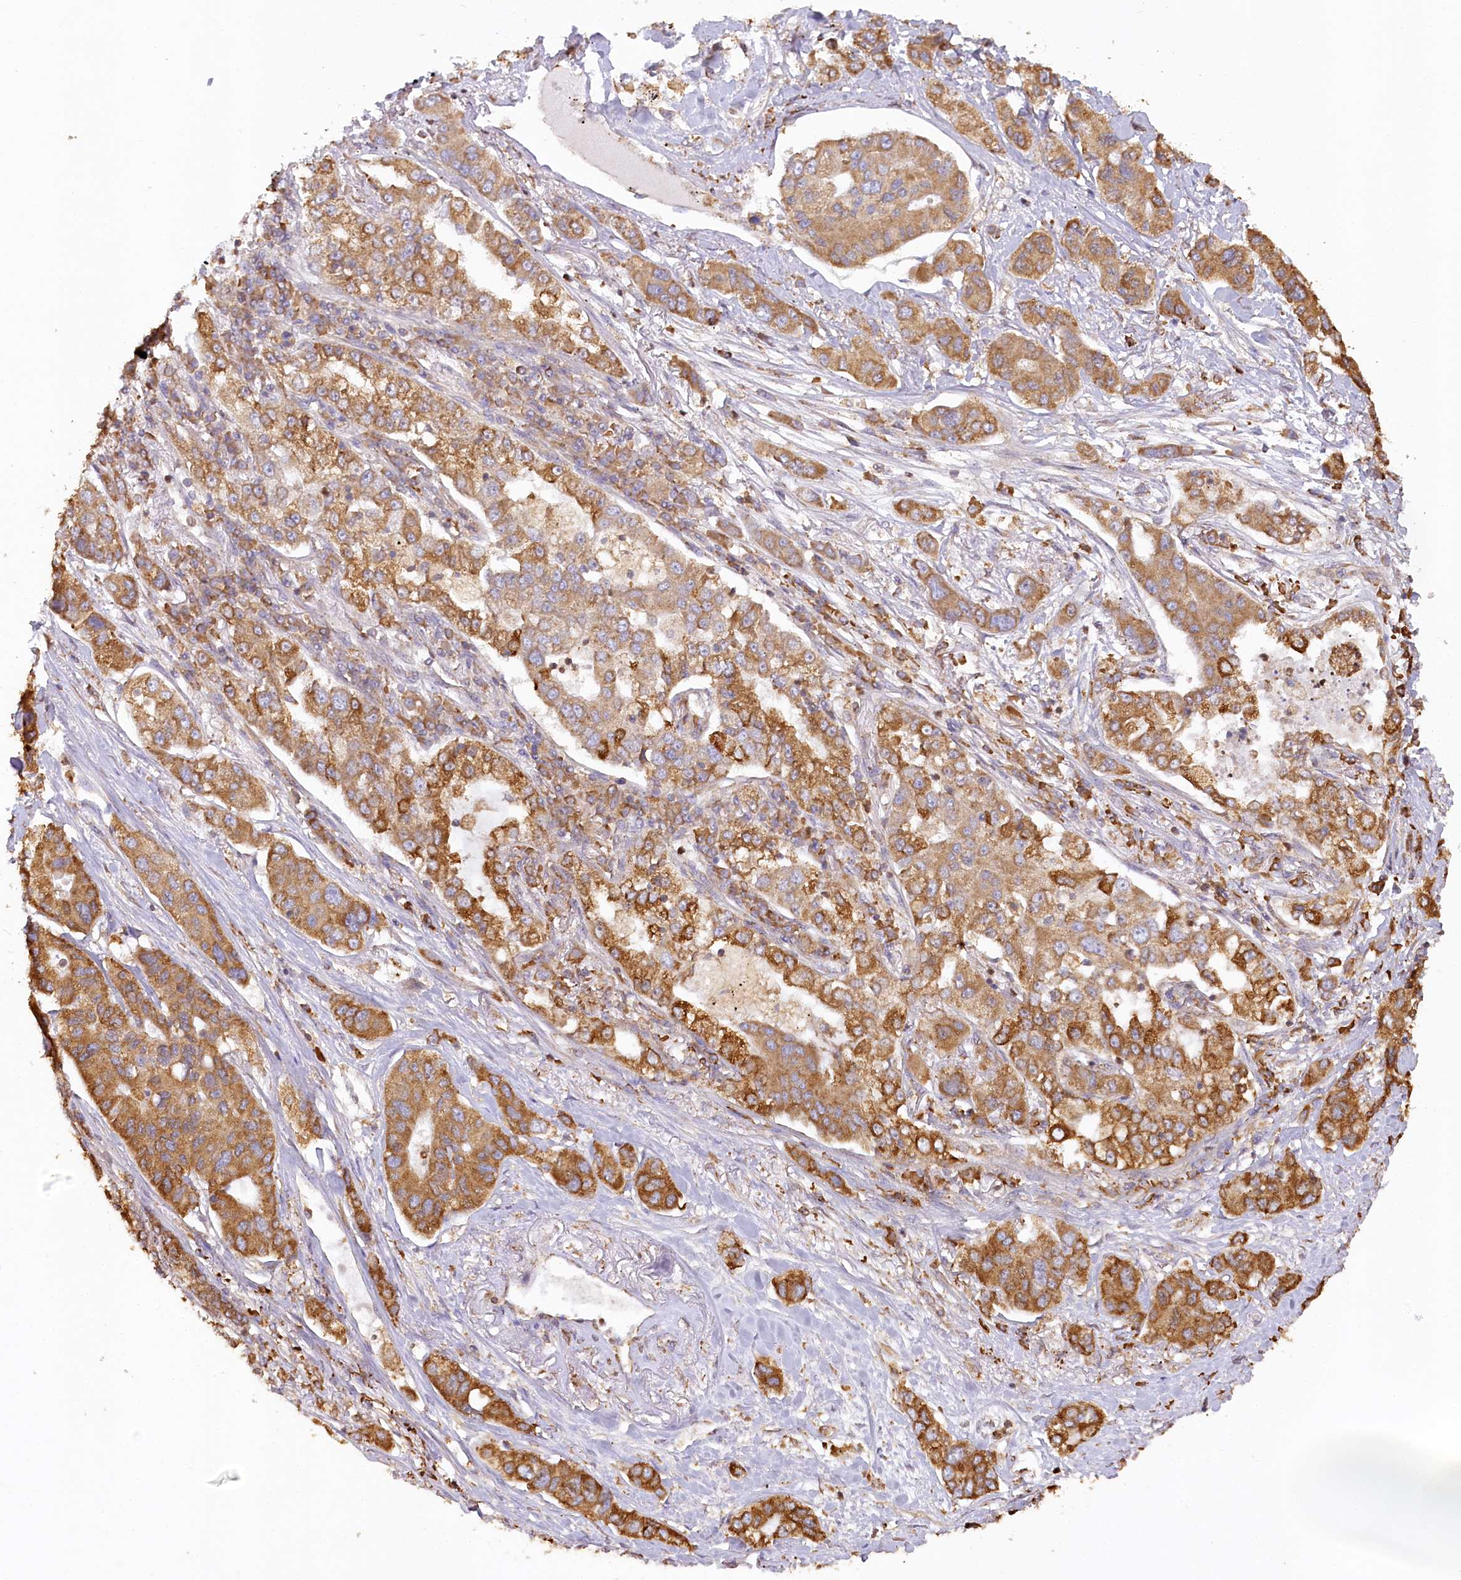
{"staining": {"intensity": "moderate", "quantity": ">75%", "location": "cytoplasmic/membranous"}, "tissue": "lung cancer", "cell_type": "Tumor cells", "image_type": "cancer", "snomed": [{"axis": "morphology", "description": "Adenocarcinoma, NOS"}, {"axis": "topography", "description": "Lung"}], "caption": "DAB (3,3'-diaminobenzidine) immunohistochemical staining of human adenocarcinoma (lung) reveals moderate cytoplasmic/membranous protein expression in approximately >75% of tumor cells.", "gene": "ACAP2", "patient": {"sex": "male", "age": 49}}